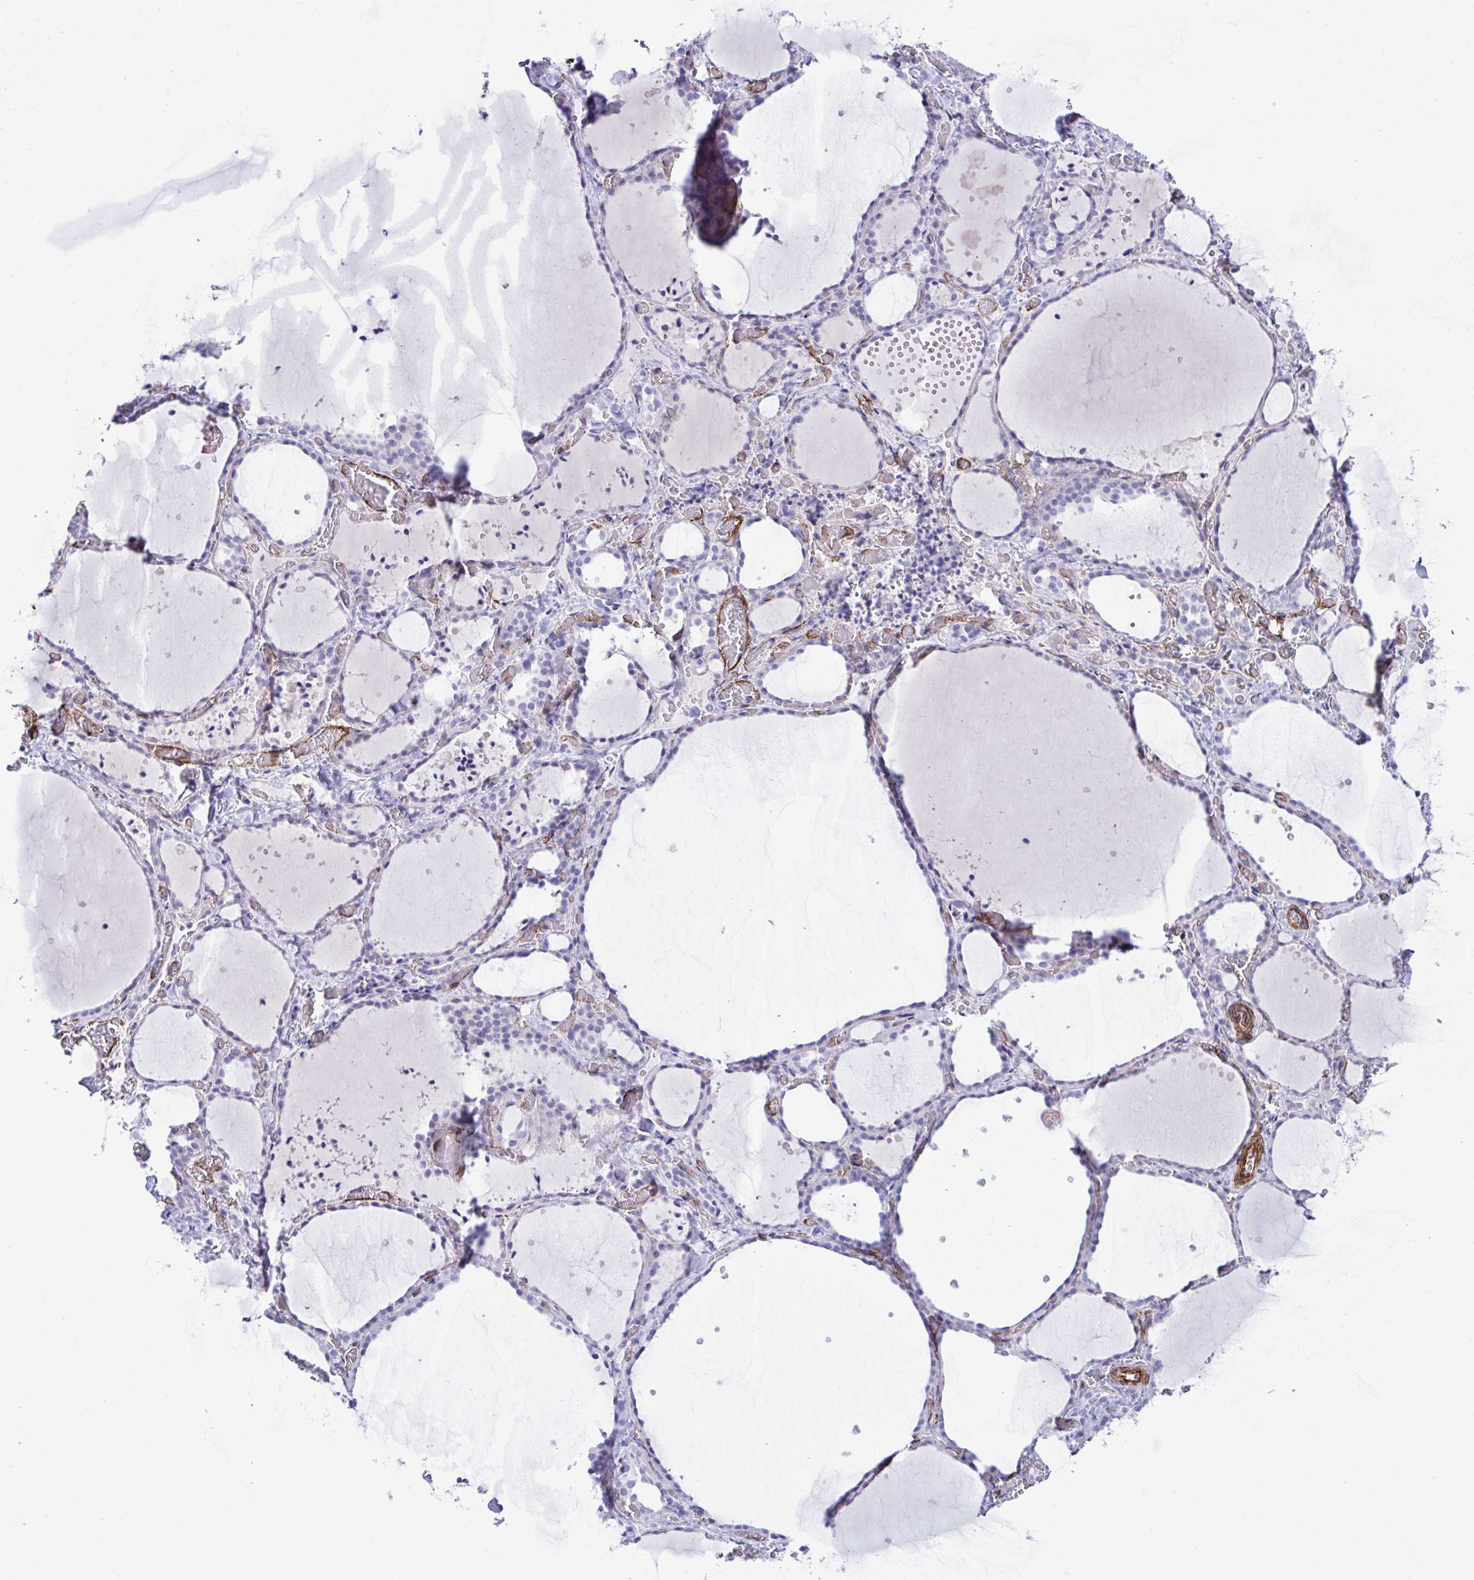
{"staining": {"intensity": "negative", "quantity": "none", "location": "none"}, "tissue": "thyroid gland", "cell_type": "Glandular cells", "image_type": "normal", "snomed": [{"axis": "morphology", "description": "Normal tissue, NOS"}, {"axis": "topography", "description": "Thyroid gland"}], "caption": "The micrograph shows no staining of glandular cells in normal thyroid gland. (Immunohistochemistry (ihc), brightfield microscopy, high magnification).", "gene": "SYNPO2L", "patient": {"sex": "female", "age": 36}}